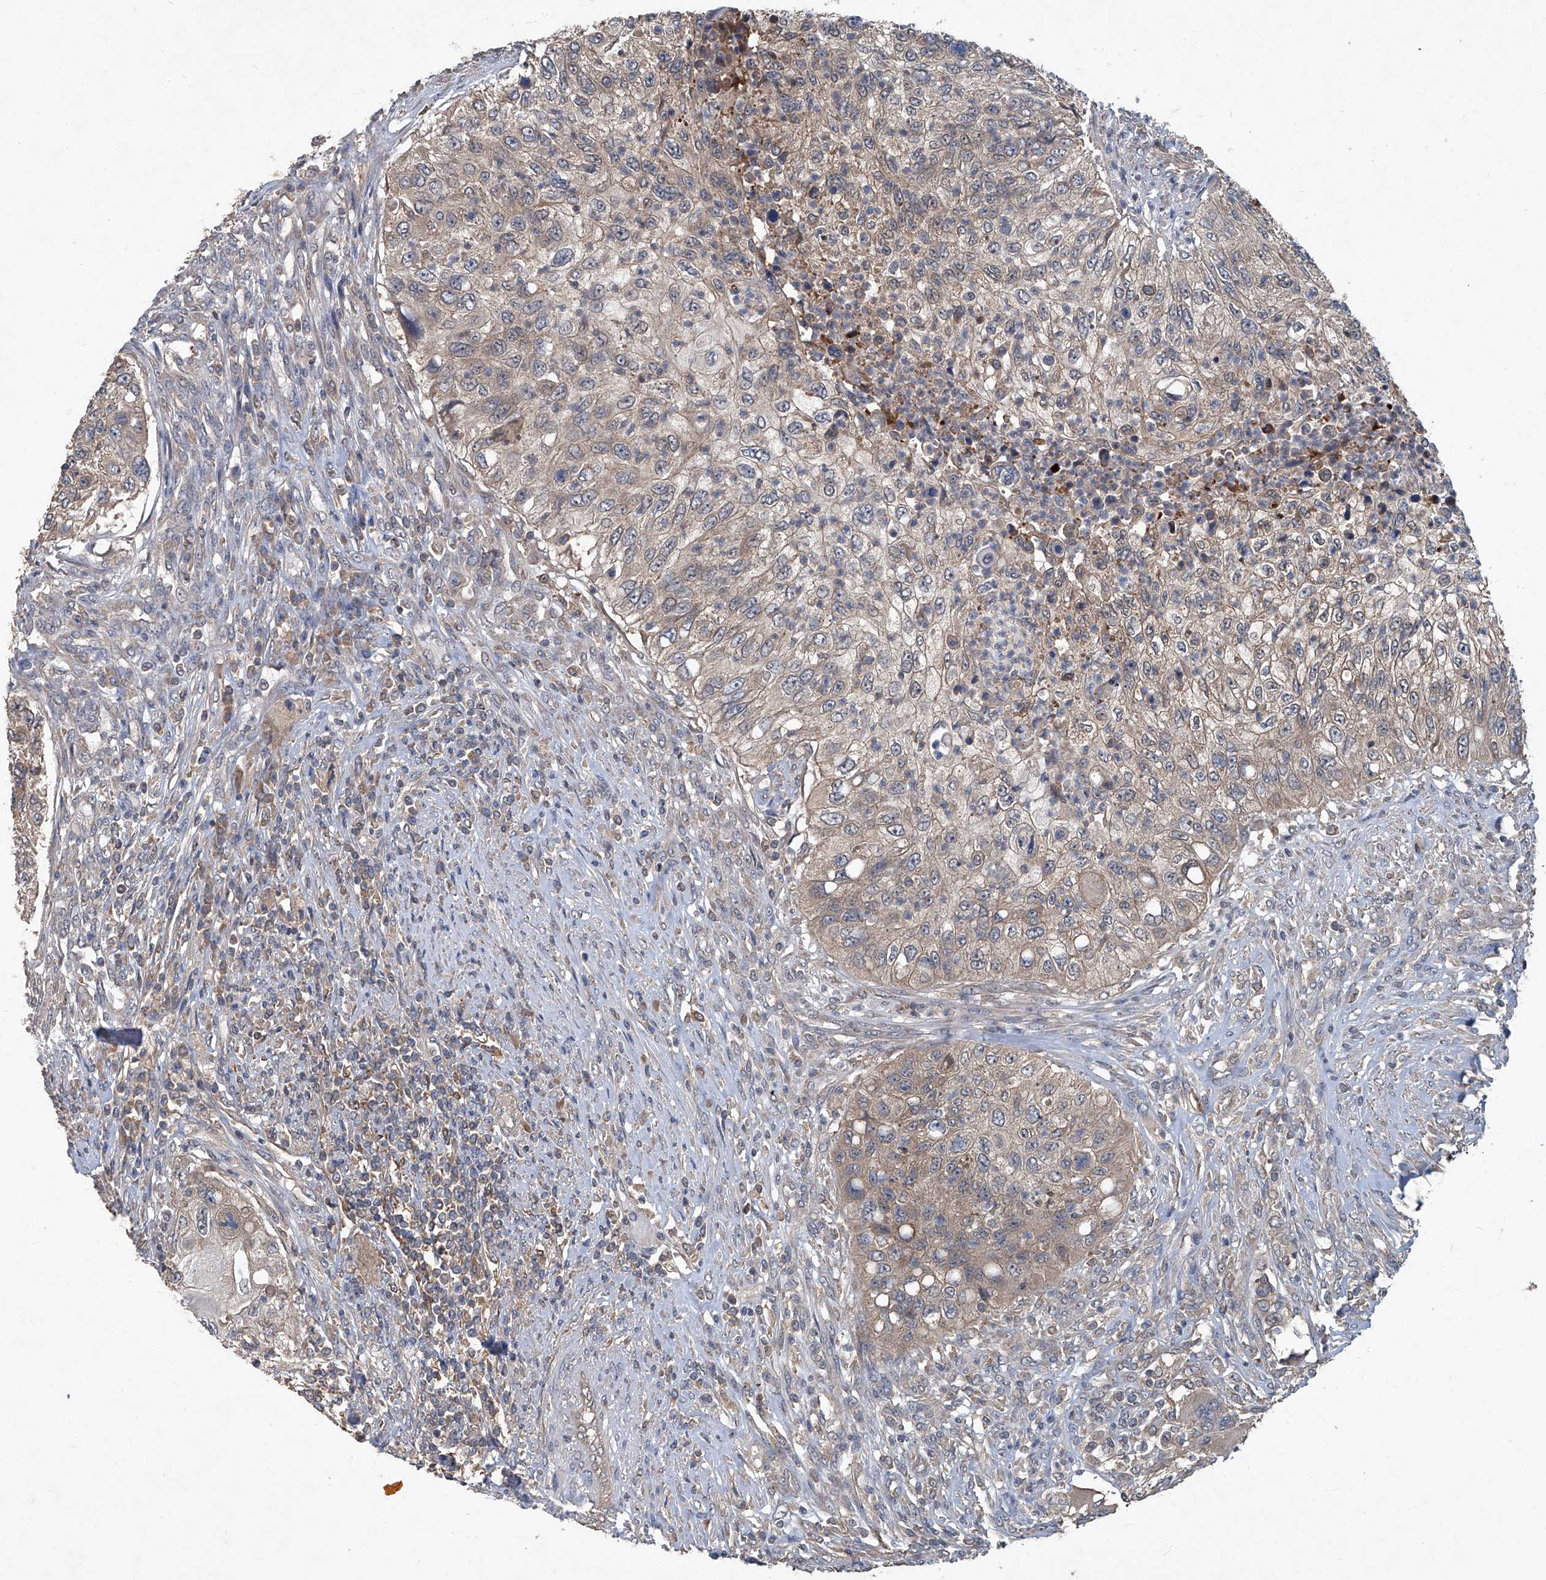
{"staining": {"intensity": "weak", "quantity": ">75%", "location": "cytoplasmic/membranous"}, "tissue": "urothelial cancer", "cell_type": "Tumor cells", "image_type": "cancer", "snomed": [{"axis": "morphology", "description": "Urothelial carcinoma, High grade"}, {"axis": "topography", "description": "Urinary bladder"}], "caption": "IHC photomicrograph of human high-grade urothelial carcinoma stained for a protein (brown), which displays low levels of weak cytoplasmic/membranous staining in approximately >75% of tumor cells.", "gene": "ANKRD34A", "patient": {"sex": "female", "age": 60}}